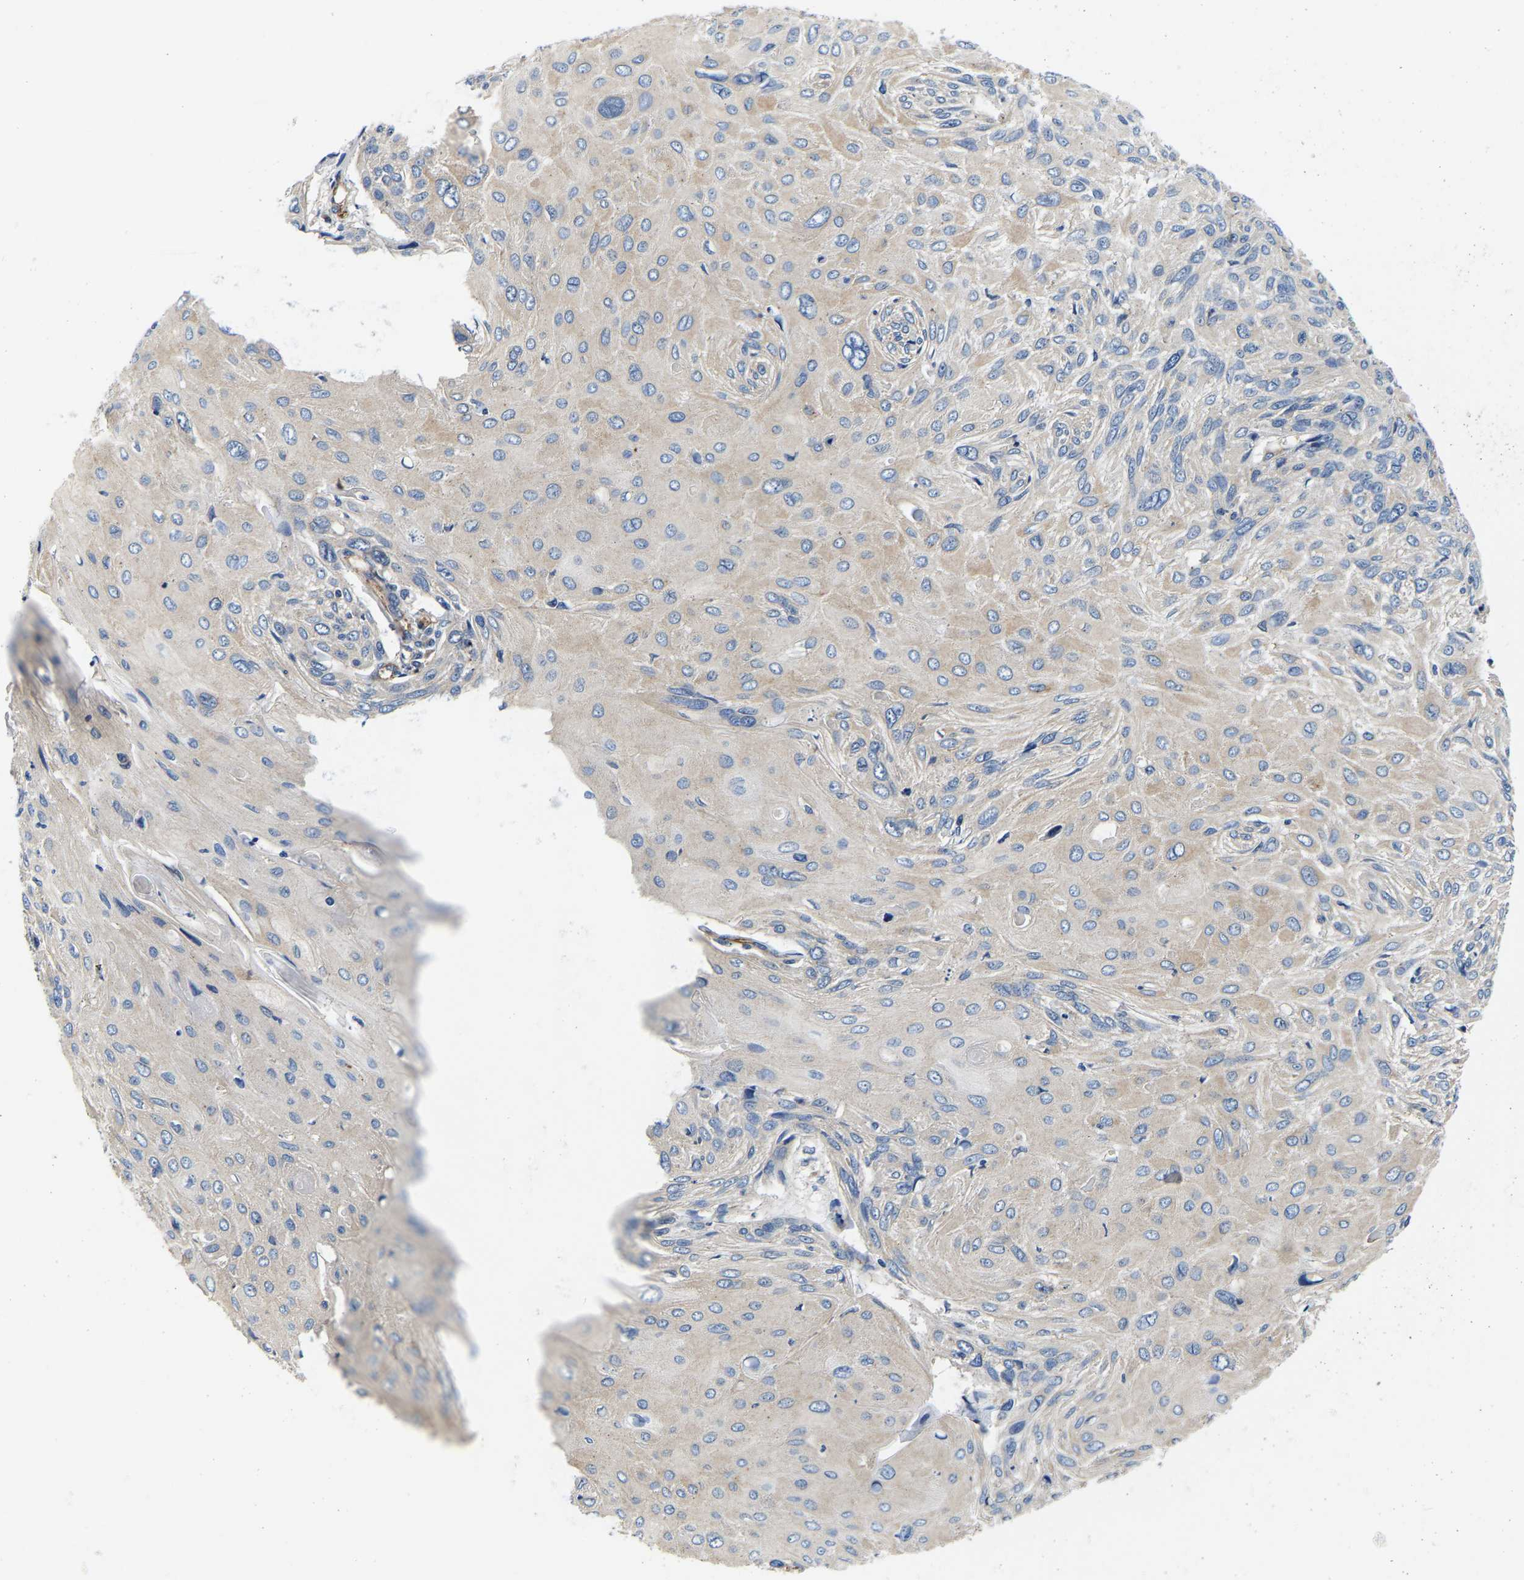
{"staining": {"intensity": "weak", "quantity": "<25%", "location": "cytoplasmic/membranous"}, "tissue": "cervical cancer", "cell_type": "Tumor cells", "image_type": "cancer", "snomed": [{"axis": "morphology", "description": "Squamous cell carcinoma, NOS"}, {"axis": "topography", "description": "Cervix"}], "caption": "Squamous cell carcinoma (cervical) stained for a protein using immunohistochemistry (IHC) exhibits no expression tumor cells.", "gene": "SH3GLB1", "patient": {"sex": "female", "age": 51}}